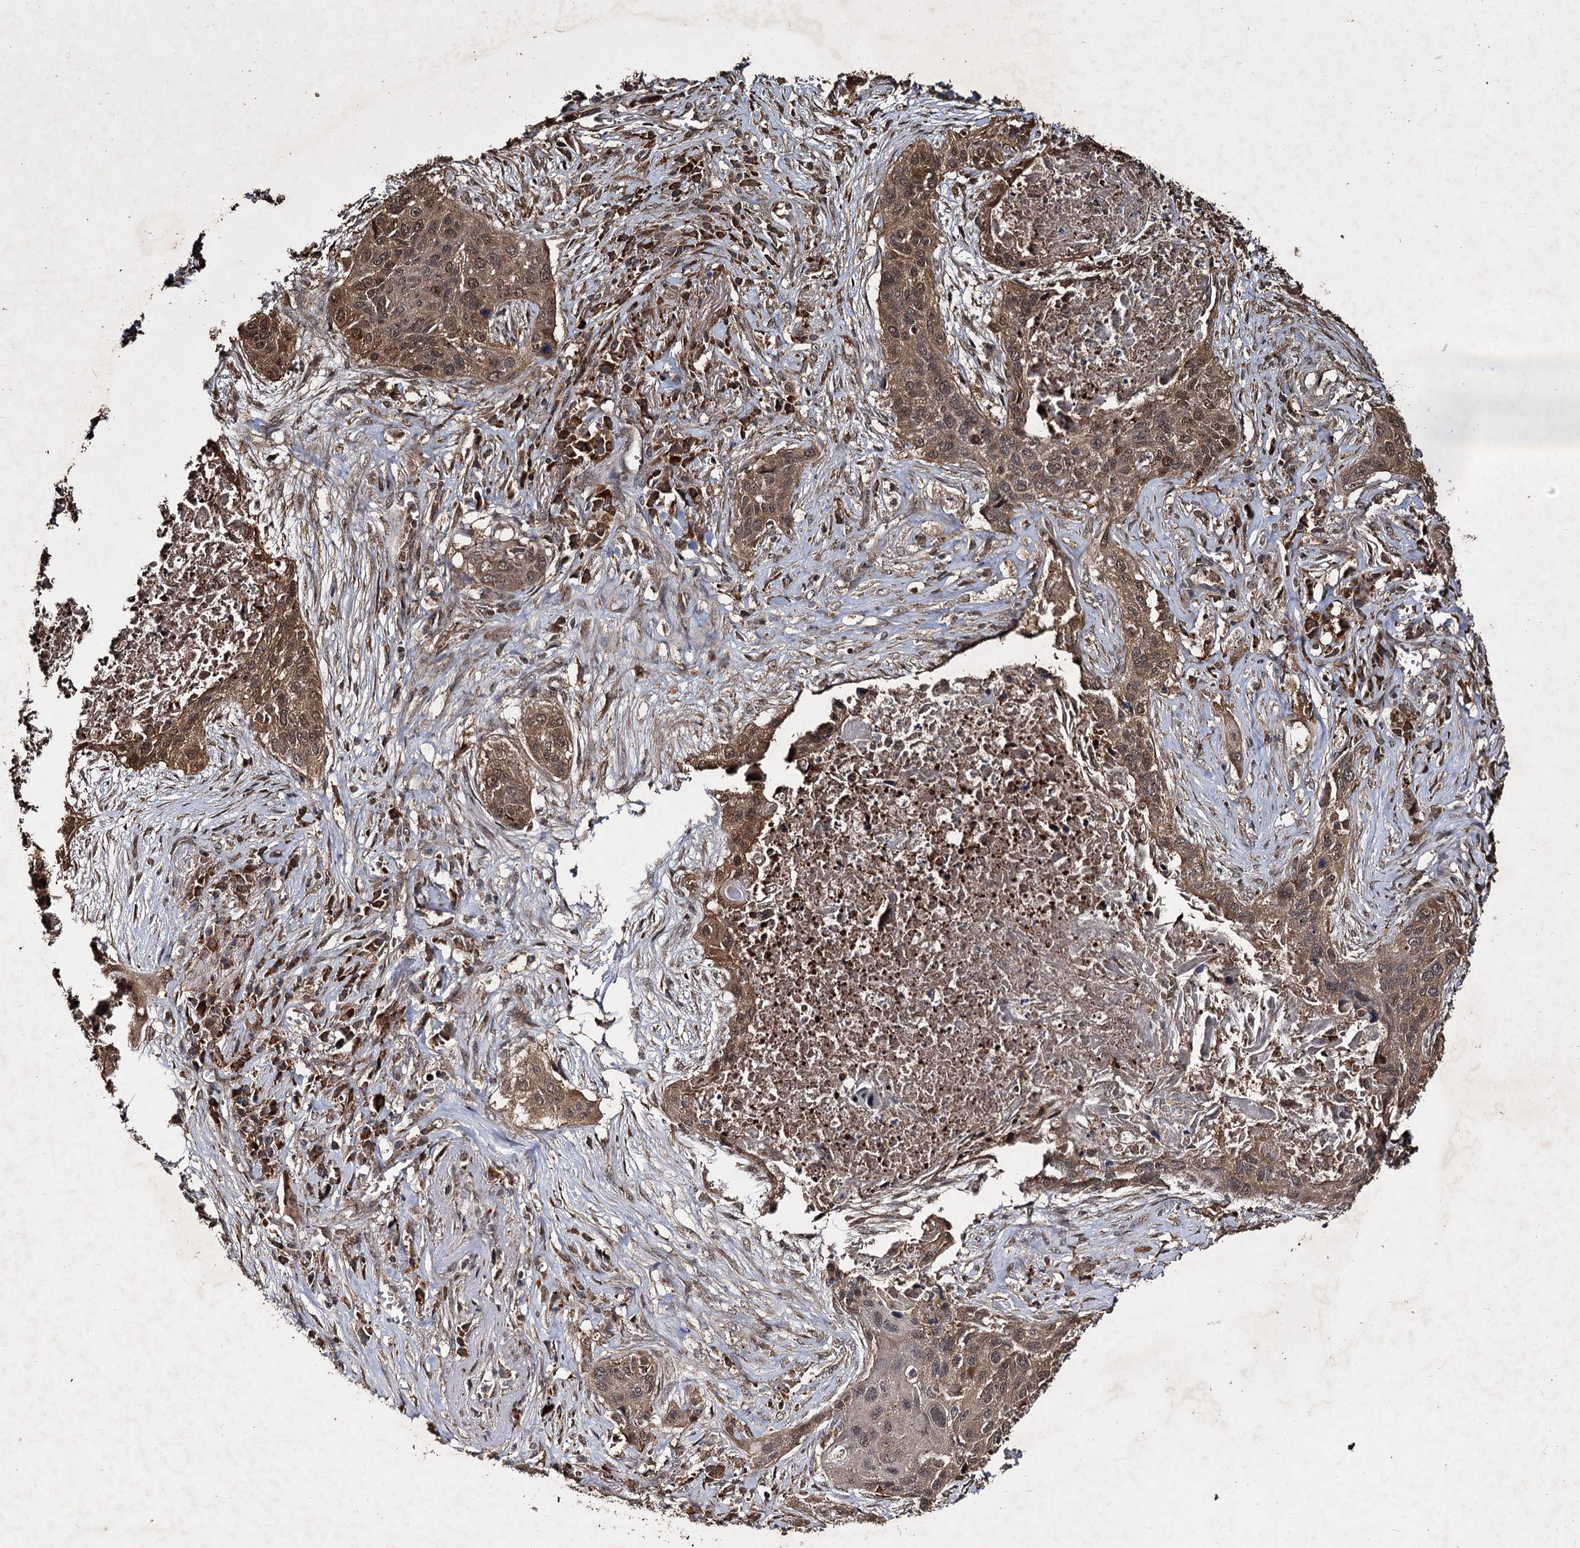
{"staining": {"intensity": "moderate", "quantity": ">75%", "location": "cytoplasmic/membranous,nuclear"}, "tissue": "lung cancer", "cell_type": "Tumor cells", "image_type": "cancer", "snomed": [{"axis": "morphology", "description": "Squamous cell carcinoma, NOS"}, {"axis": "topography", "description": "Lung"}], "caption": "Lung cancer (squamous cell carcinoma) stained with a protein marker exhibits moderate staining in tumor cells.", "gene": "SLC46A3", "patient": {"sex": "female", "age": 63}}